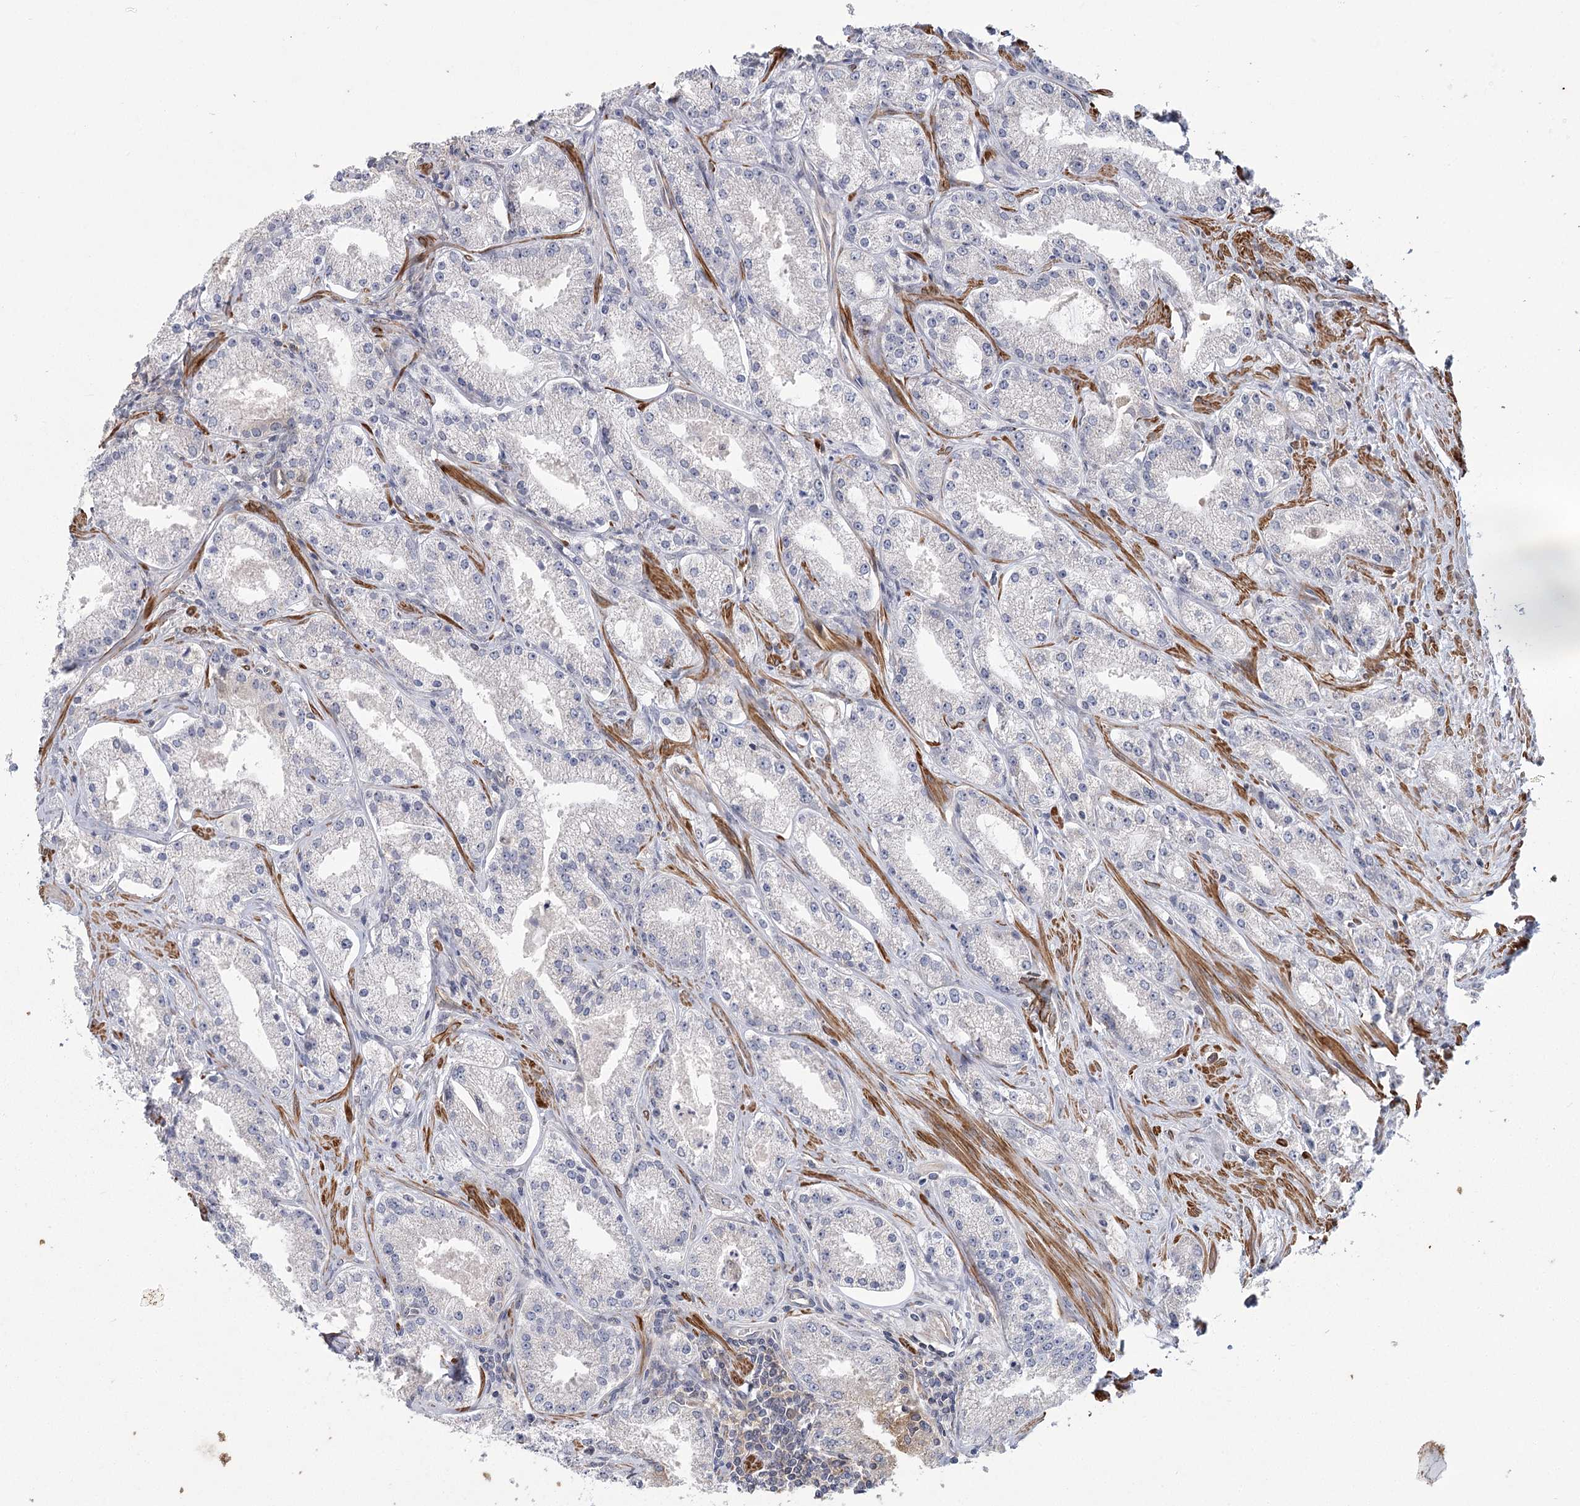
{"staining": {"intensity": "negative", "quantity": "none", "location": "none"}, "tissue": "prostate cancer", "cell_type": "Tumor cells", "image_type": "cancer", "snomed": [{"axis": "morphology", "description": "Adenocarcinoma, Low grade"}, {"axis": "topography", "description": "Prostate"}], "caption": "There is no significant expression in tumor cells of low-grade adenocarcinoma (prostate).", "gene": "USP11", "patient": {"sex": "male", "age": 69}}